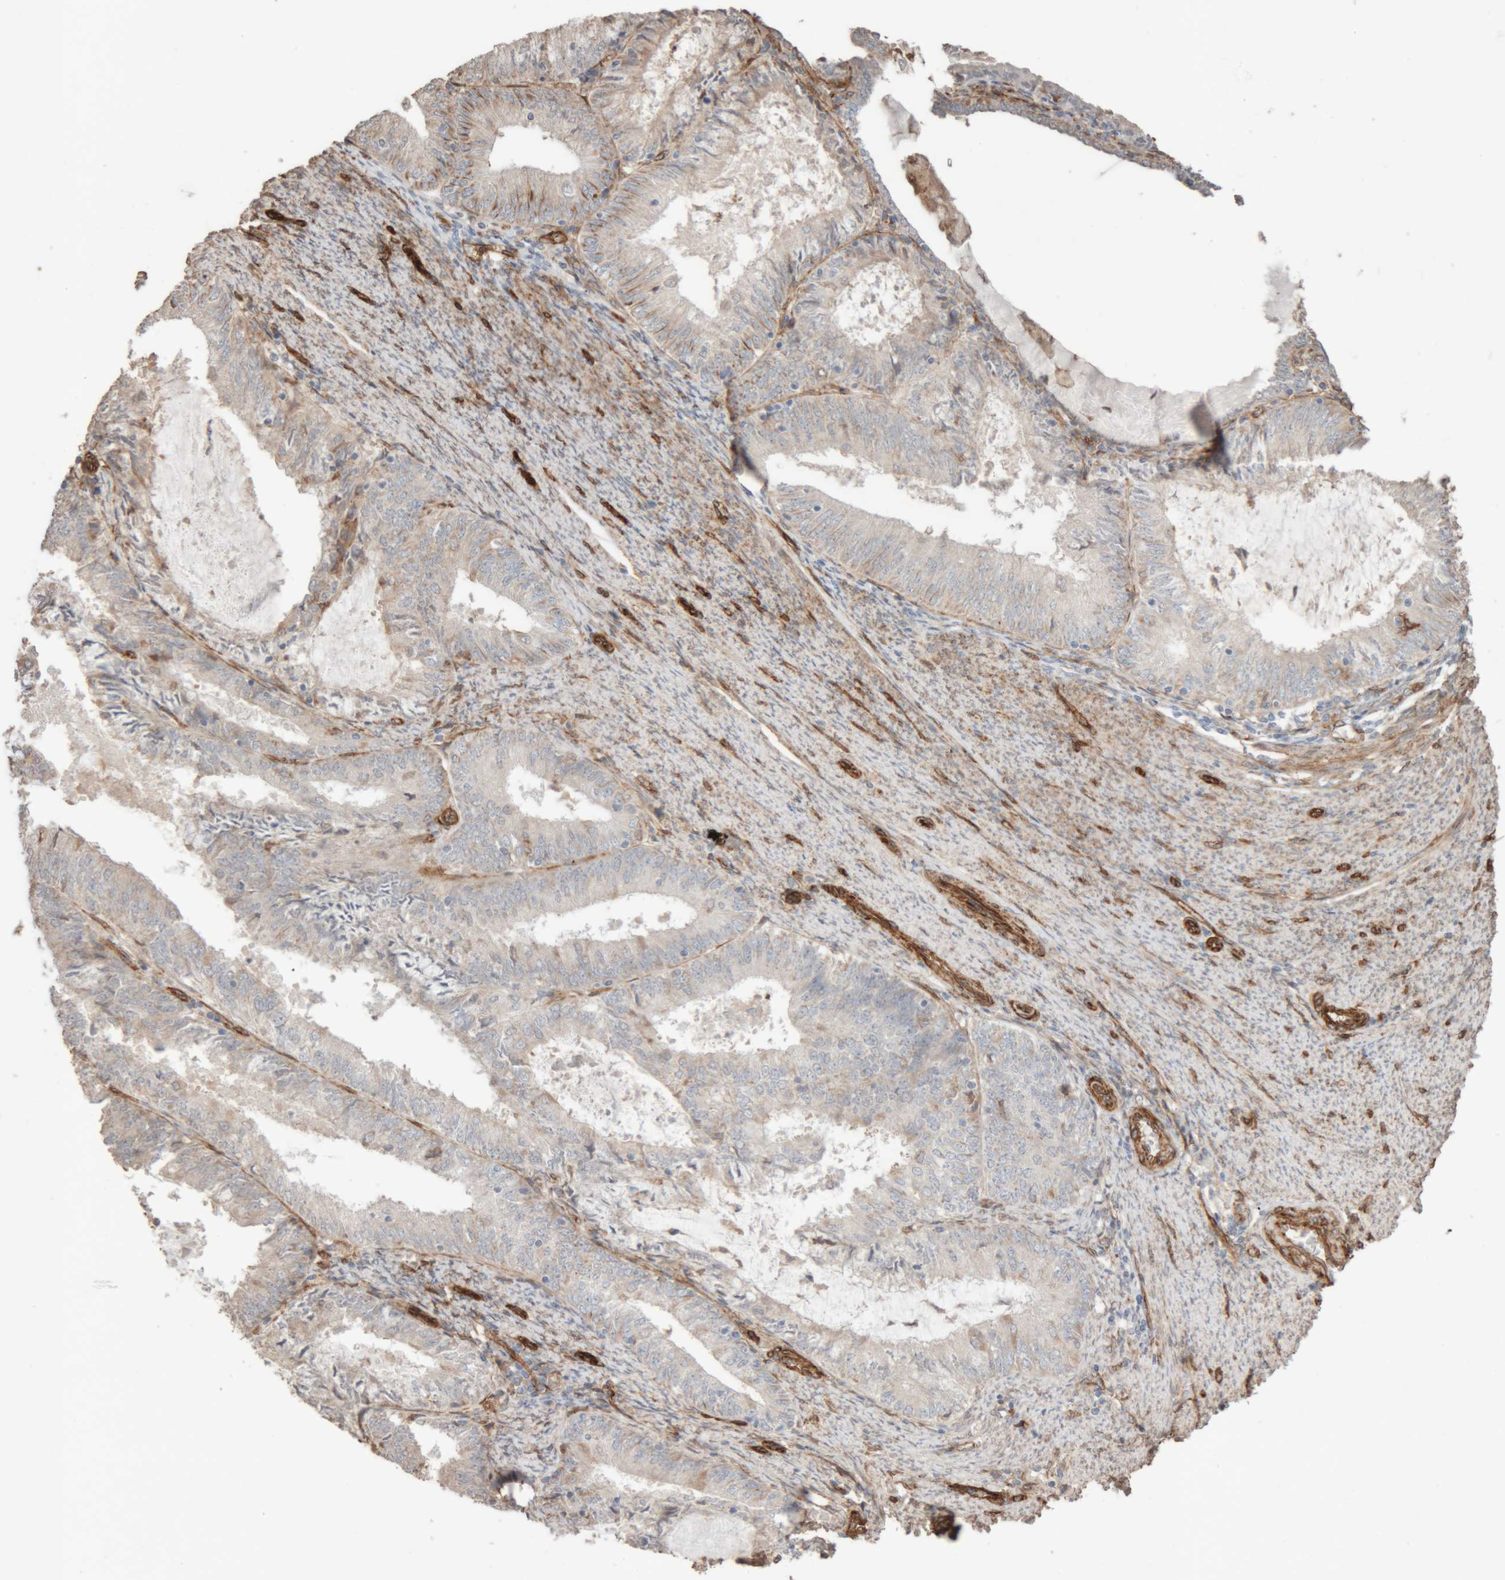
{"staining": {"intensity": "negative", "quantity": "none", "location": "none"}, "tissue": "endometrial cancer", "cell_type": "Tumor cells", "image_type": "cancer", "snomed": [{"axis": "morphology", "description": "Adenocarcinoma, NOS"}, {"axis": "topography", "description": "Endometrium"}], "caption": "IHC histopathology image of human adenocarcinoma (endometrial) stained for a protein (brown), which reveals no expression in tumor cells.", "gene": "RAB32", "patient": {"sex": "female", "age": 57}}